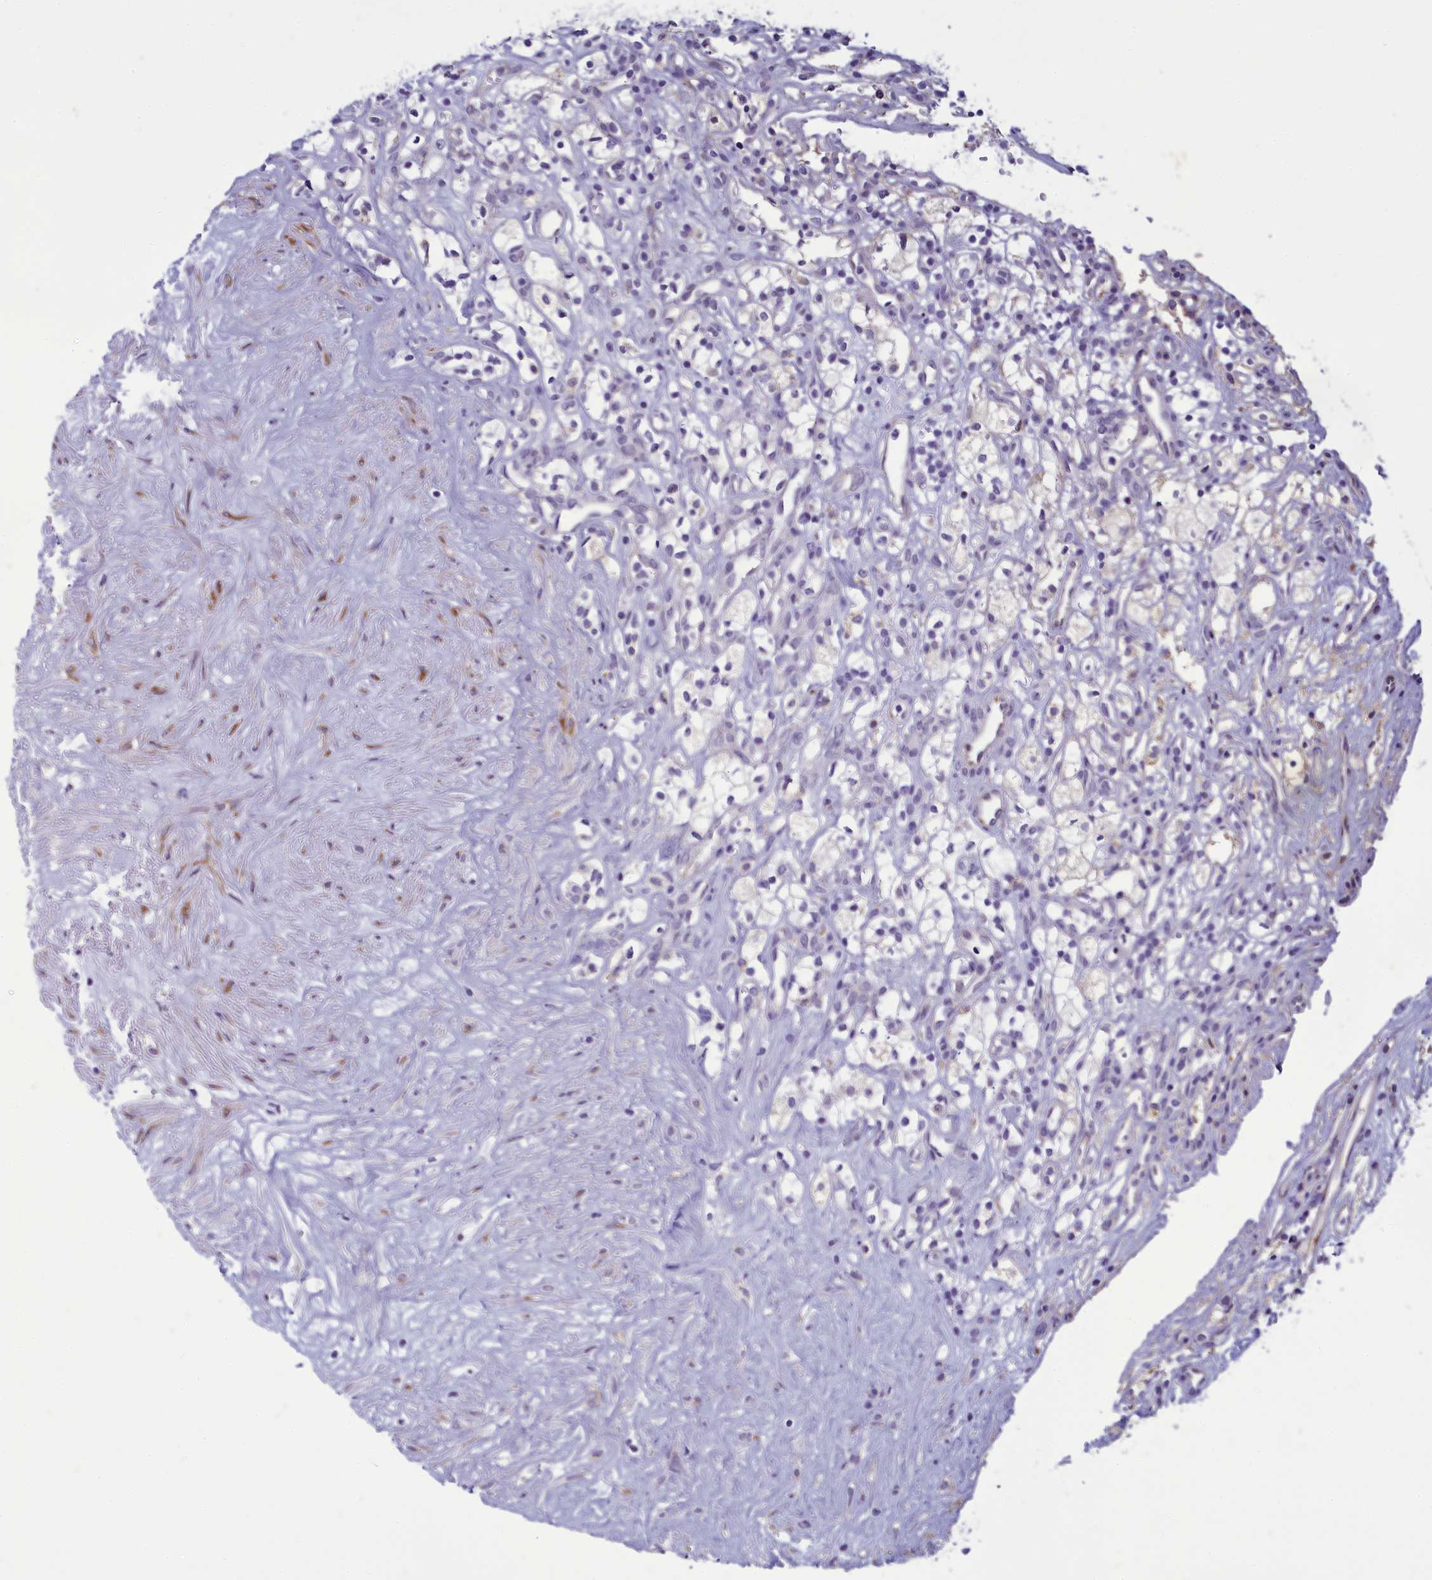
{"staining": {"intensity": "negative", "quantity": "none", "location": "none"}, "tissue": "renal cancer", "cell_type": "Tumor cells", "image_type": "cancer", "snomed": [{"axis": "morphology", "description": "Adenocarcinoma, NOS"}, {"axis": "topography", "description": "Kidney"}], "caption": "Tumor cells show no significant protein expression in renal cancer (adenocarcinoma).", "gene": "CENATAC", "patient": {"sex": "male", "age": 59}}